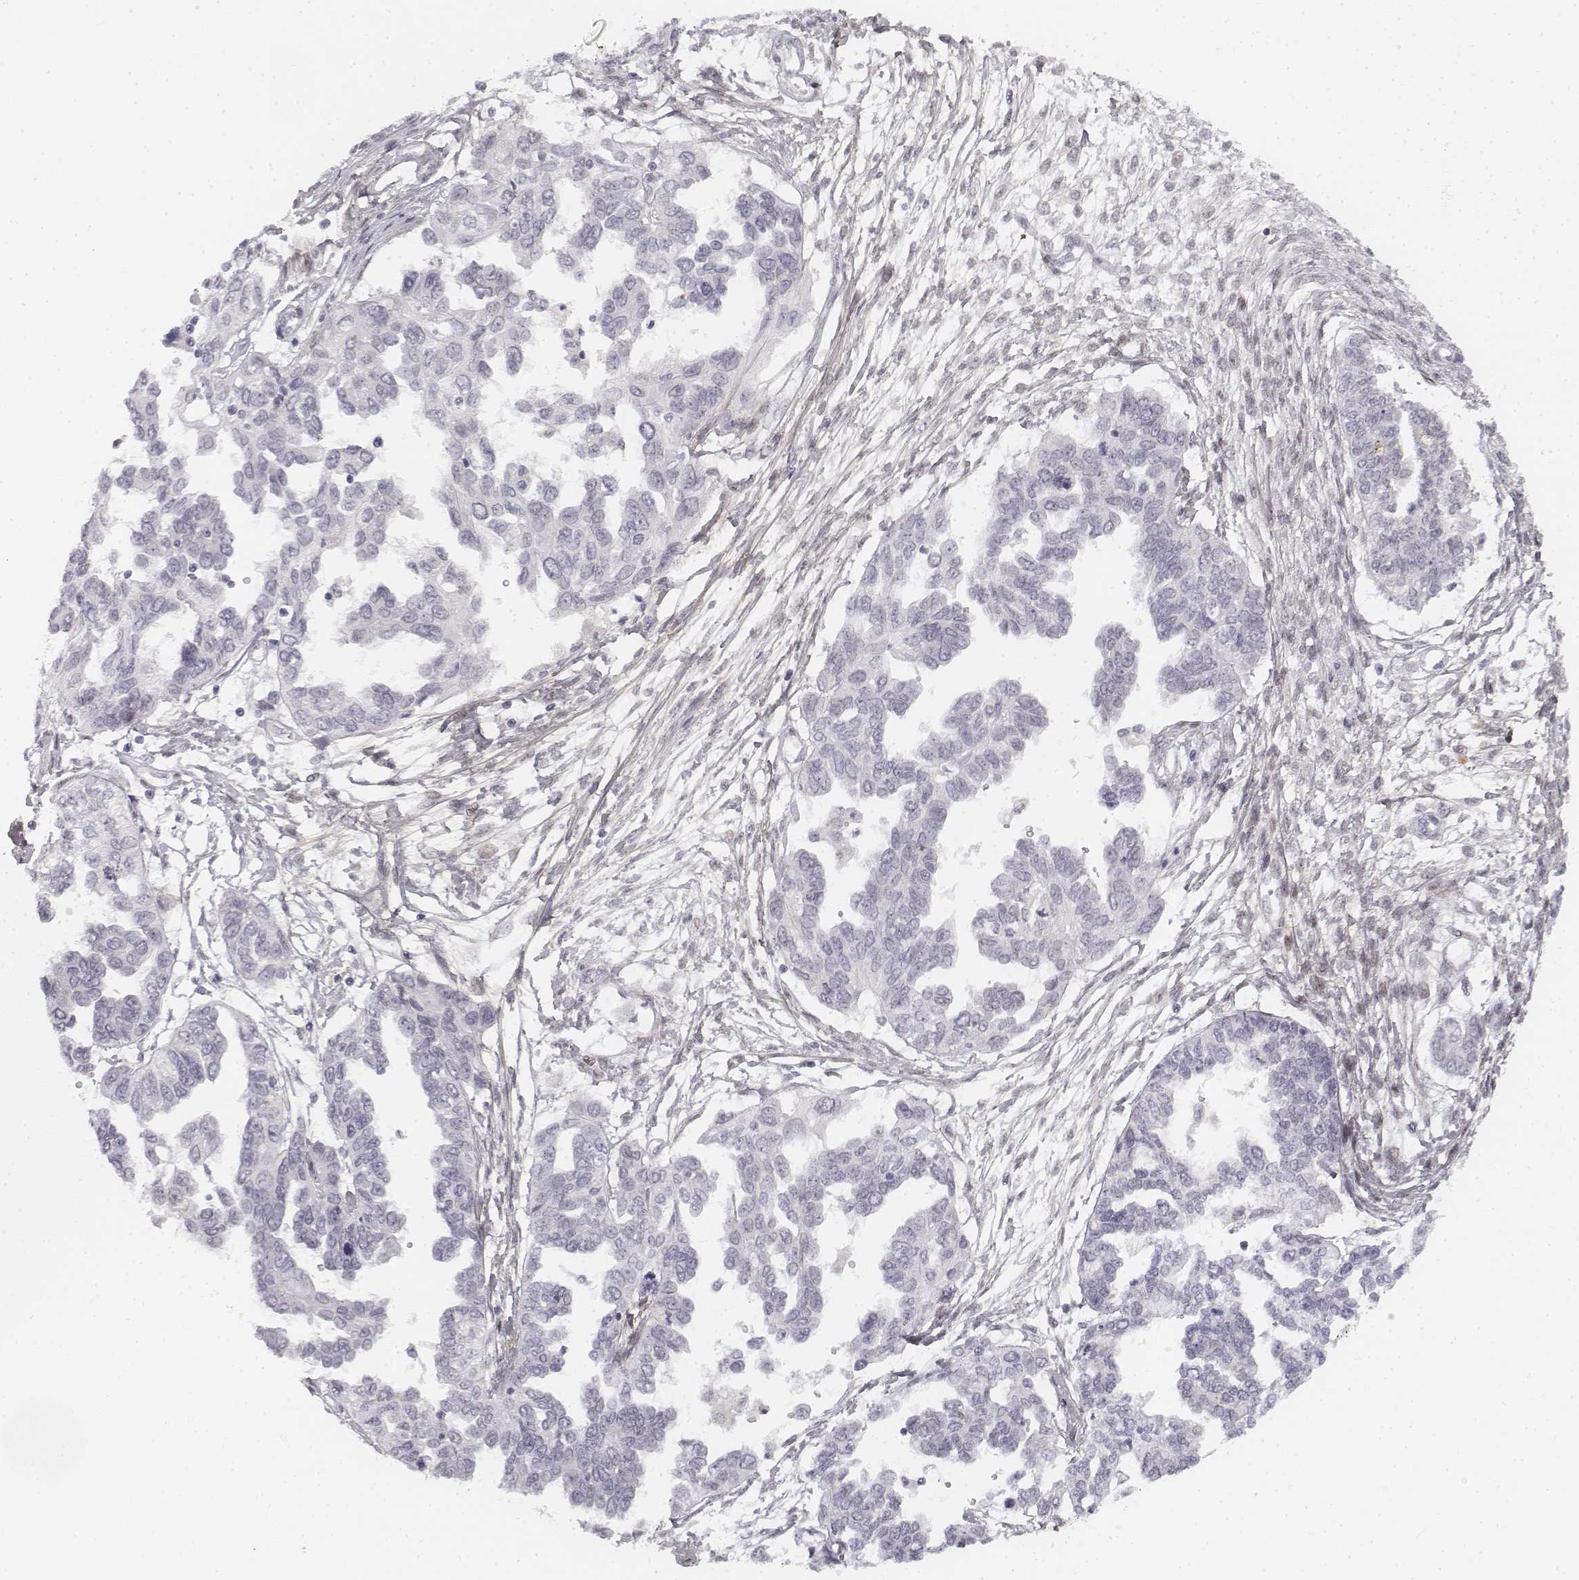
{"staining": {"intensity": "negative", "quantity": "none", "location": "none"}, "tissue": "ovarian cancer", "cell_type": "Tumor cells", "image_type": "cancer", "snomed": [{"axis": "morphology", "description": "Cystadenocarcinoma, serous, NOS"}, {"axis": "topography", "description": "Ovary"}], "caption": "Ovarian cancer (serous cystadenocarcinoma) was stained to show a protein in brown. There is no significant staining in tumor cells. The staining was performed using DAB to visualize the protein expression in brown, while the nuclei were stained in blue with hematoxylin (Magnification: 20x).", "gene": "KRT84", "patient": {"sex": "female", "age": 53}}